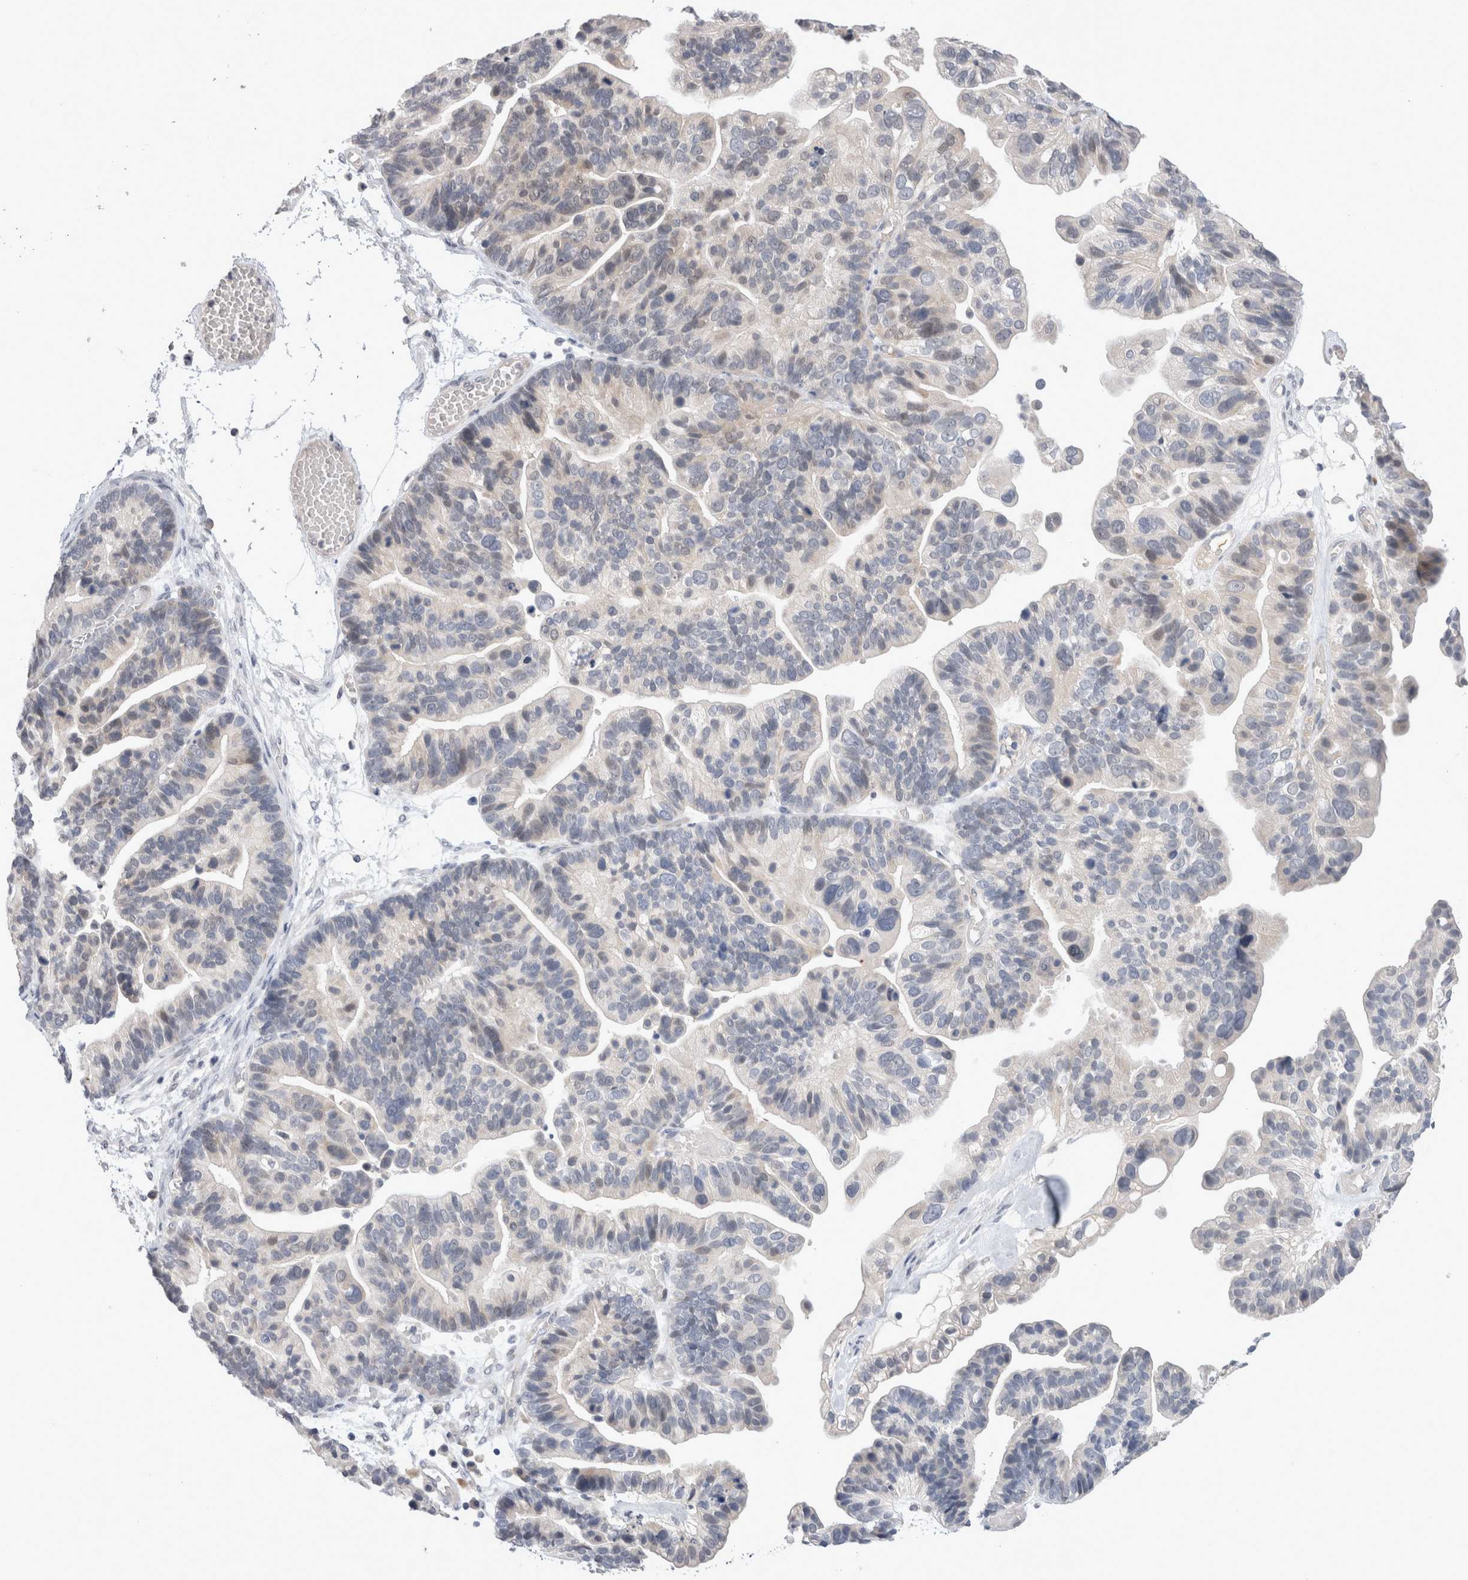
{"staining": {"intensity": "negative", "quantity": "none", "location": "none"}, "tissue": "ovarian cancer", "cell_type": "Tumor cells", "image_type": "cancer", "snomed": [{"axis": "morphology", "description": "Cystadenocarcinoma, serous, NOS"}, {"axis": "topography", "description": "Ovary"}], "caption": "Ovarian cancer stained for a protein using IHC shows no positivity tumor cells.", "gene": "CRYBG1", "patient": {"sex": "female", "age": 56}}